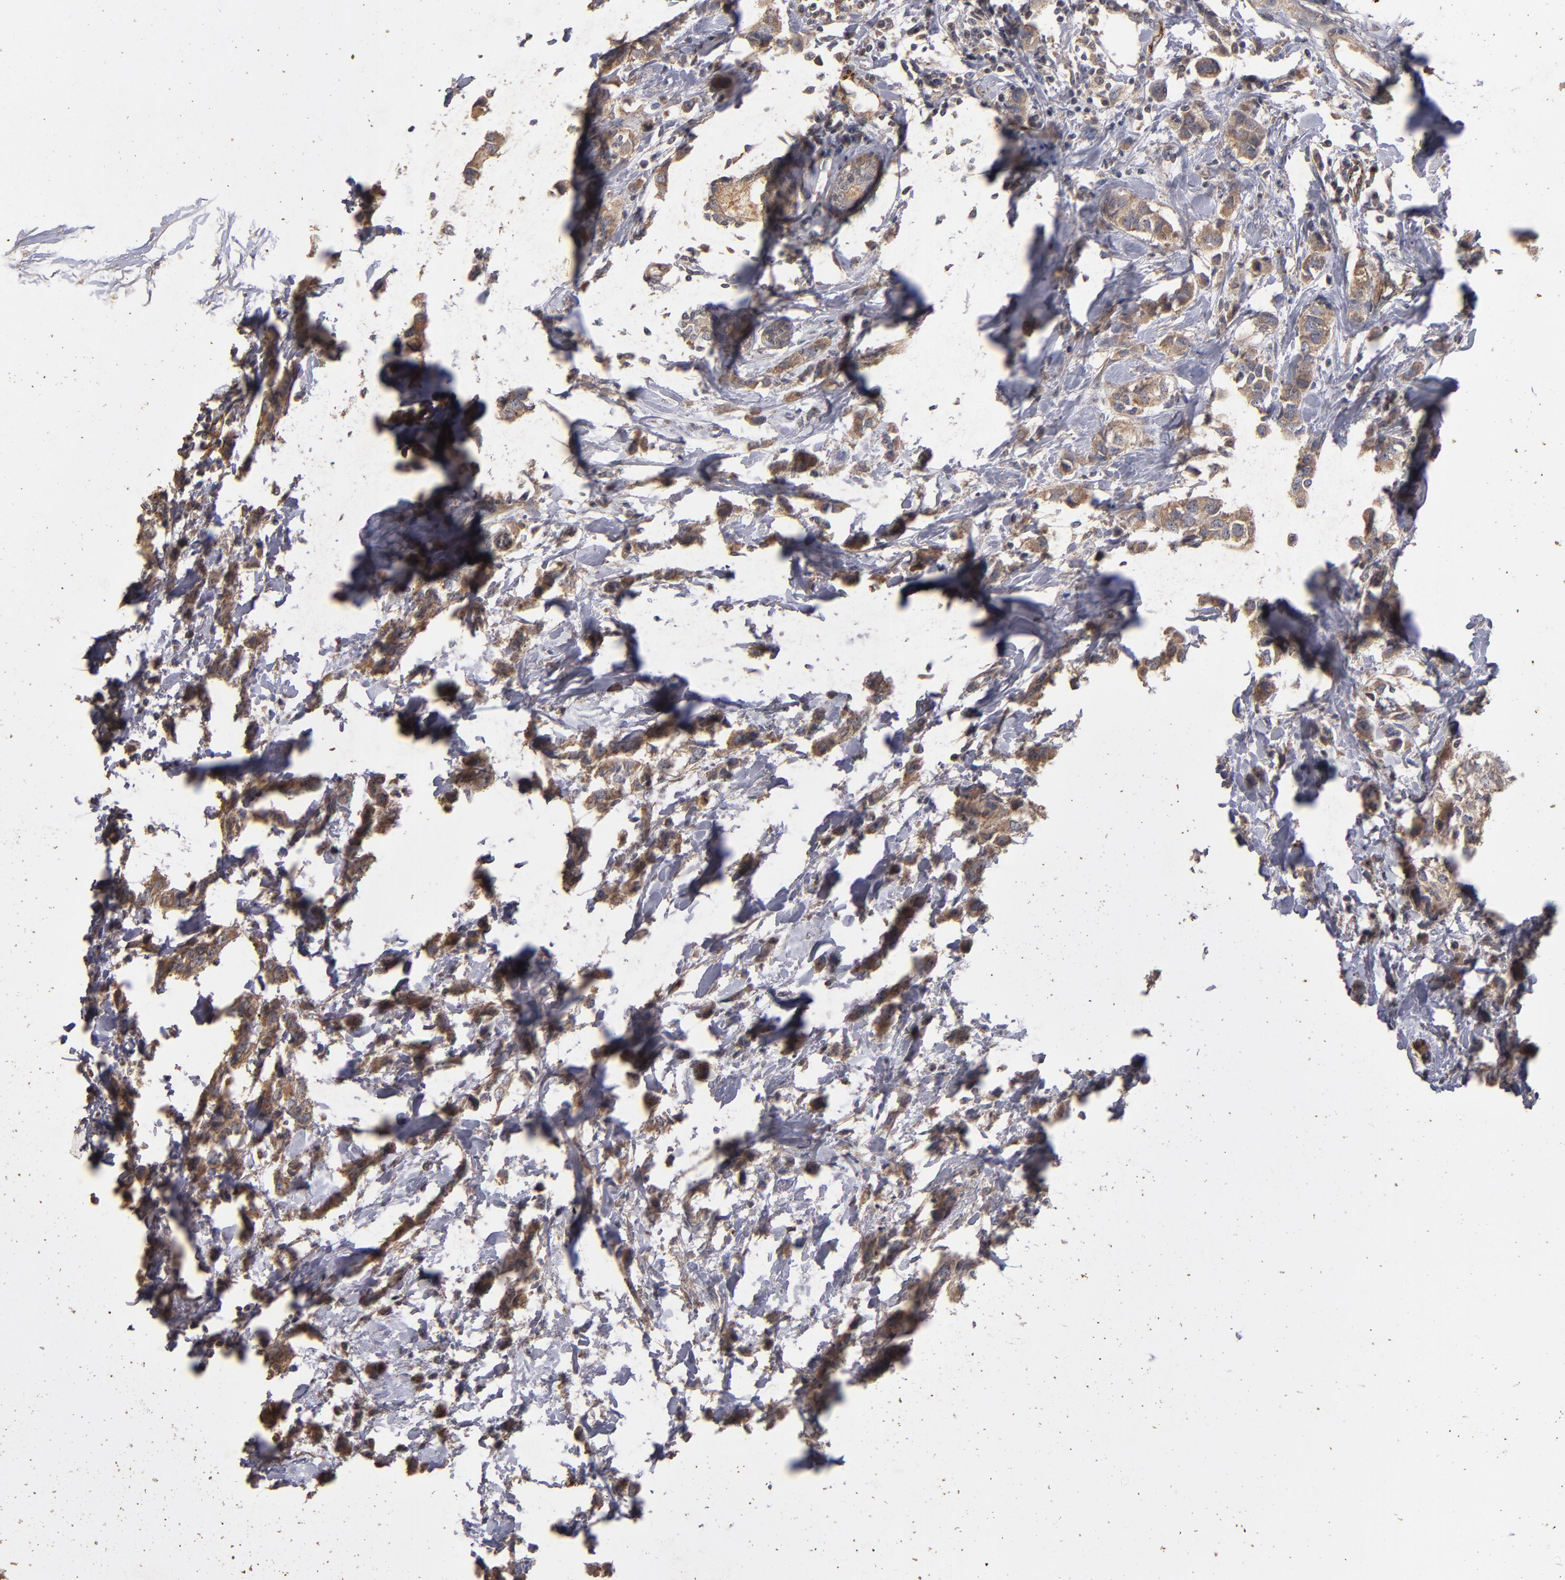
{"staining": {"intensity": "strong", "quantity": ">75%", "location": "cytoplasmic/membranous"}, "tissue": "breast cancer", "cell_type": "Tumor cells", "image_type": "cancer", "snomed": [{"axis": "morphology", "description": "Normal tissue, NOS"}, {"axis": "morphology", "description": "Duct carcinoma"}, {"axis": "topography", "description": "Breast"}], "caption": "Intraductal carcinoma (breast) stained for a protein reveals strong cytoplasmic/membranous positivity in tumor cells.", "gene": "DIPK2B", "patient": {"sex": "female", "age": 50}}